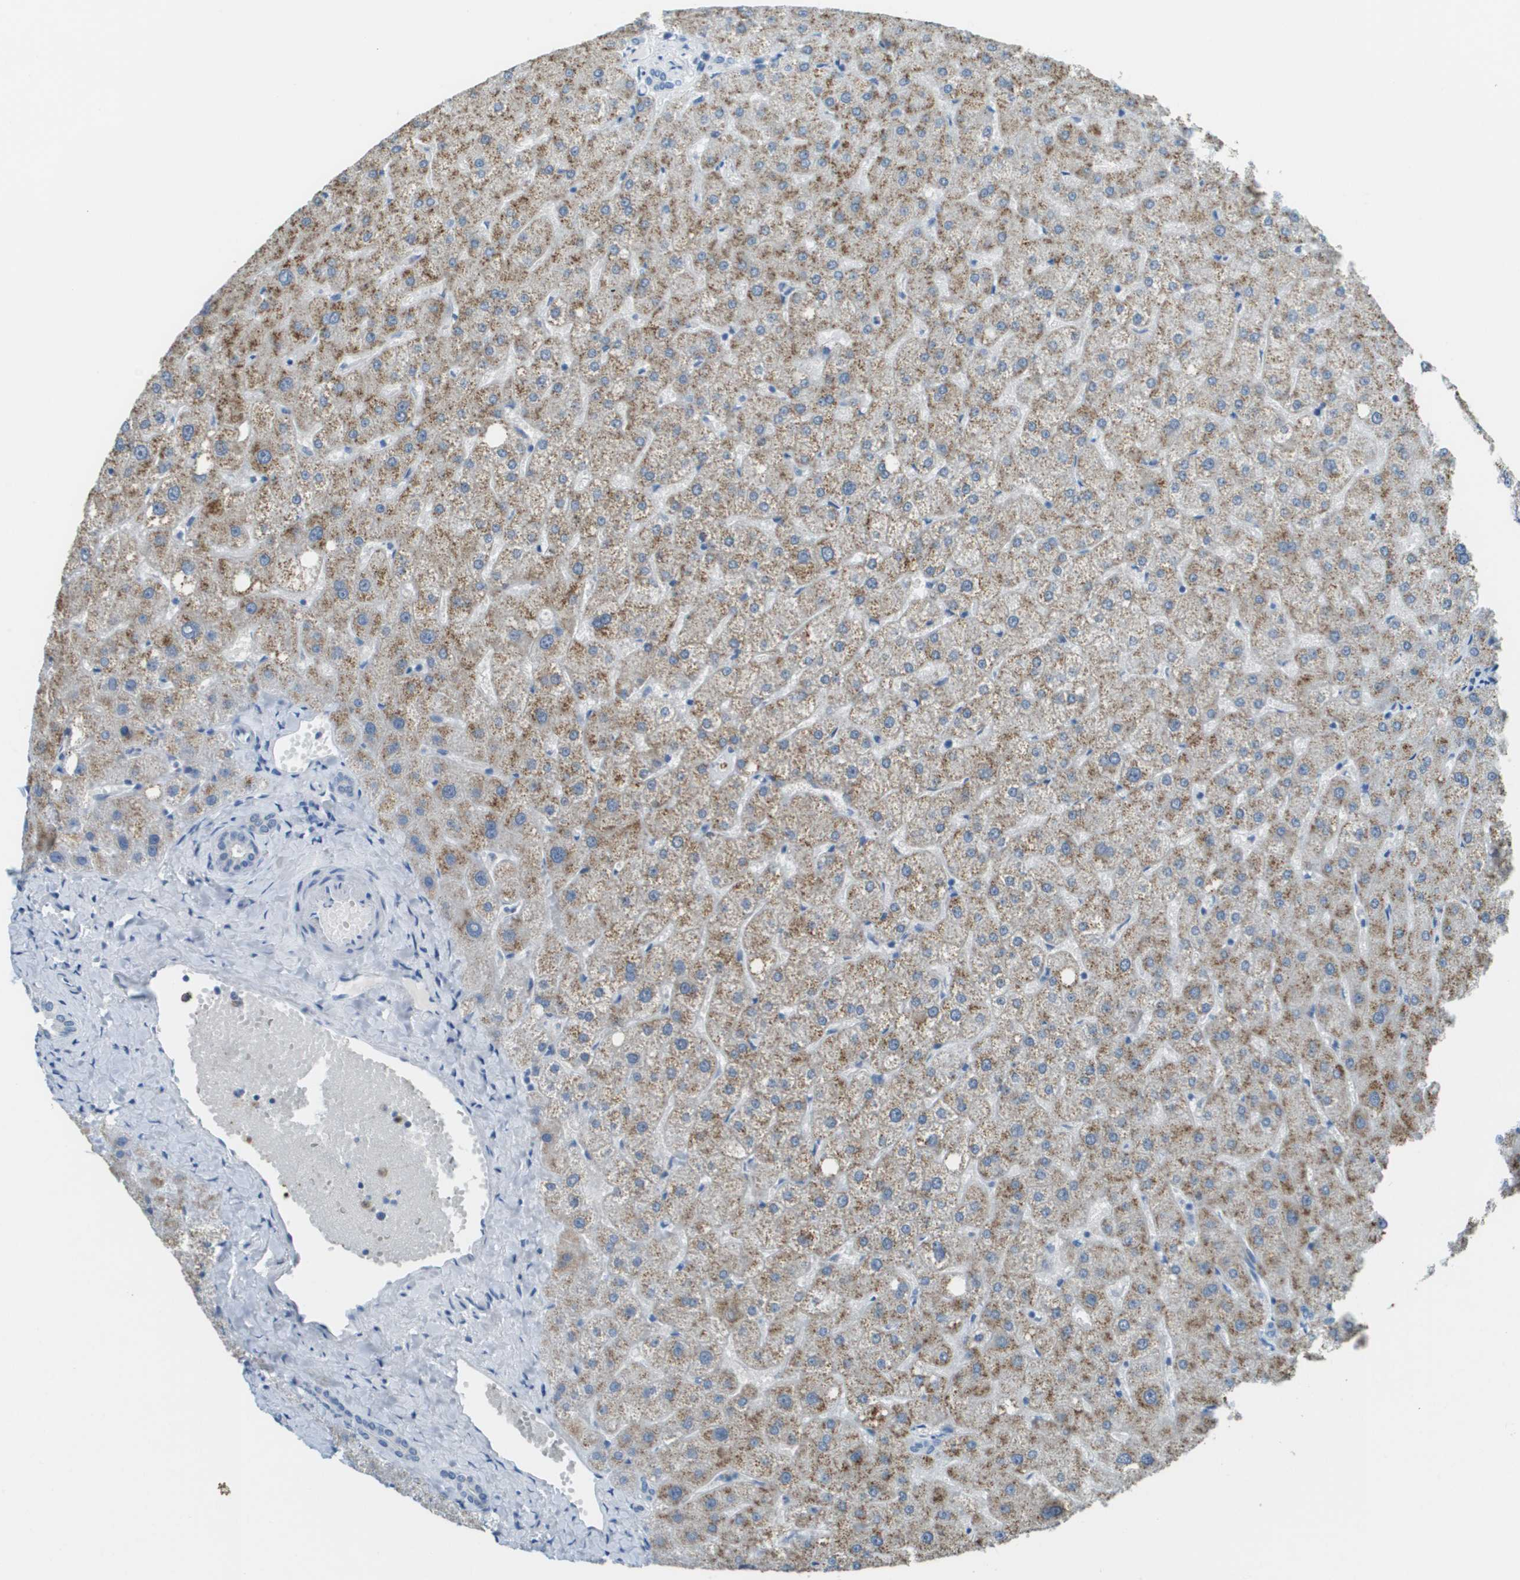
{"staining": {"intensity": "negative", "quantity": "none", "location": "none"}, "tissue": "liver", "cell_type": "Cholangiocytes", "image_type": "normal", "snomed": [{"axis": "morphology", "description": "Normal tissue, NOS"}, {"axis": "topography", "description": "Liver"}], "caption": "Liver stained for a protein using IHC displays no staining cholangiocytes.", "gene": "PTGDR2", "patient": {"sex": "male", "age": 73}}